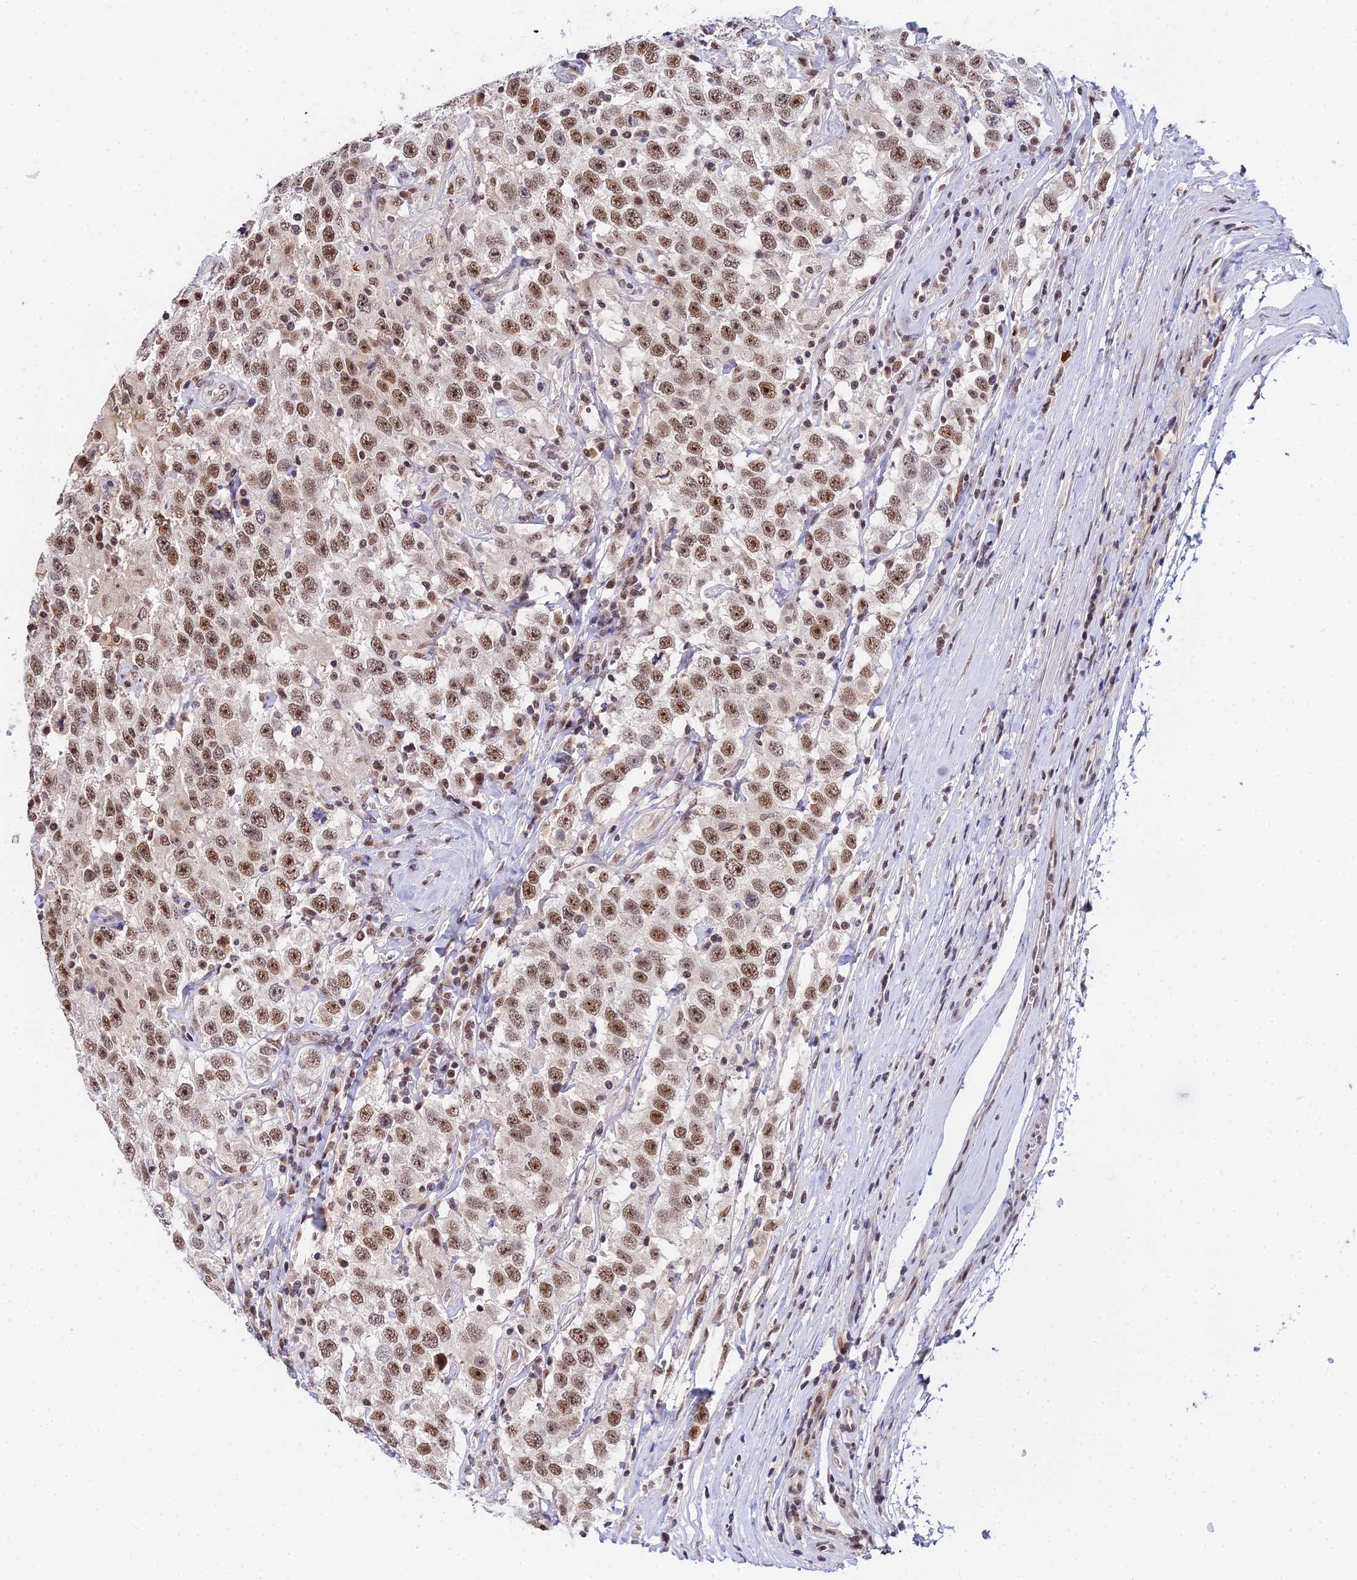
{"staining": {"intensity": "moderate", "quantity": ">75%", "location": "nuclear"}, "tissue": "testis cancer", "cell_type": "Tumor cells", "image_type": "cancer", "snomed": [{"axis": "morphology", "description": "Seminoma, NOS"}, {"axis": "topography", "description": "Testis"}], "caption": "IHC micrograph of neoplastic tissue: seminoma (testis) stained using immunohistochemistry reveals medium levels of moderate protein expression localized specifically in the nuclear of tumor cells, appearing as a nuclear brown color.", "gene": "EXOSC3", "patient": {"sex": "male", "age": 41}}